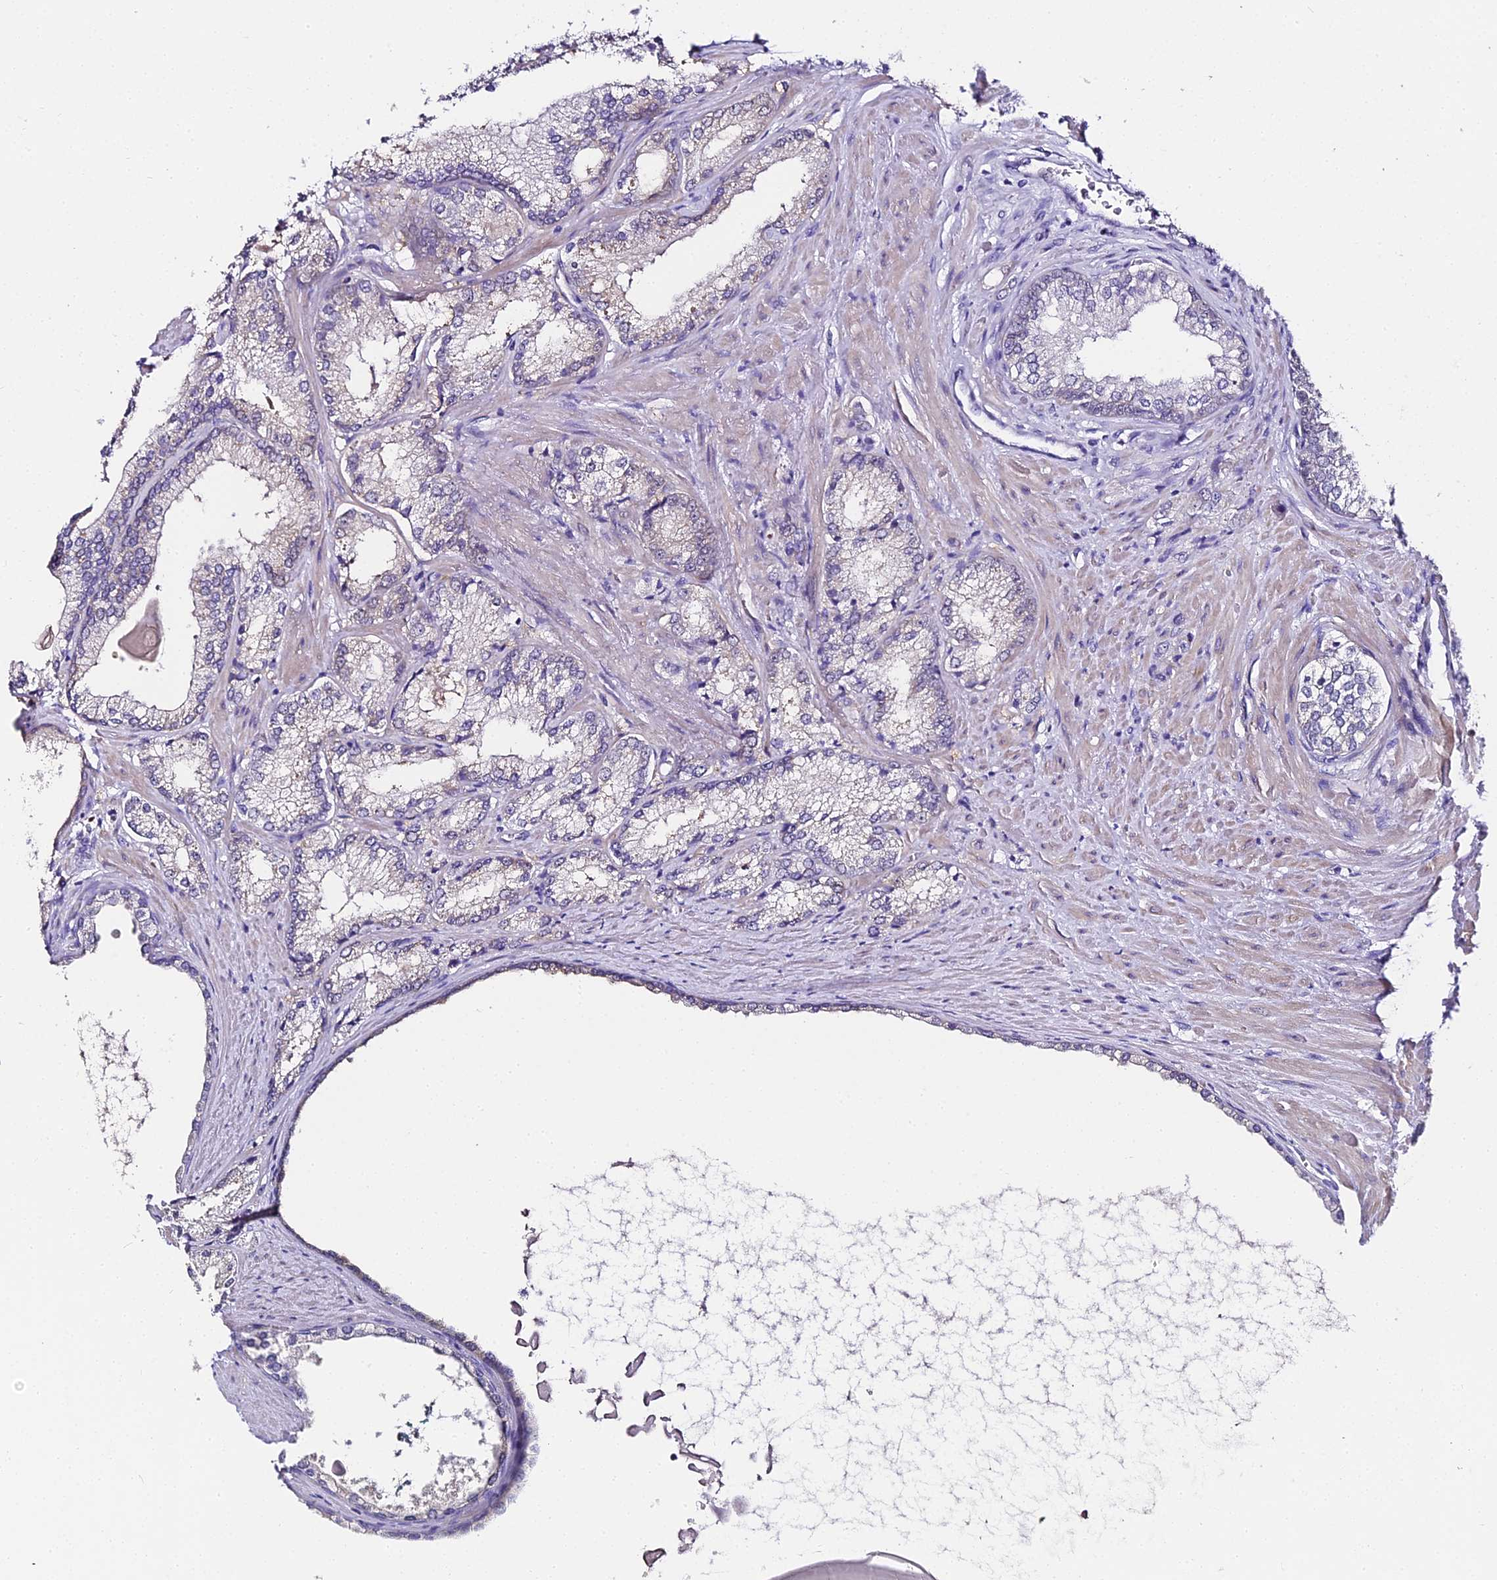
{"staining": {"intensity": "weak", "quantity": "<25%", "location": "cytoplasmic/membranous"}, "tissue": "prostate cancer", "cell_type": "Tumor cells", "image_type": "cancer", "snomed": [{"axis": "morphology", "description": "Adenocarcinoma, High grade"}, {"axis": "topography", "description": "Prostate"}], "caption": "Tumor cells are negative for protein expression in human high-grade adenocarcinoma (prostate).", "gene": "ABHD14A-ACY1", "patient": {"sex": "male", "age": 66}}